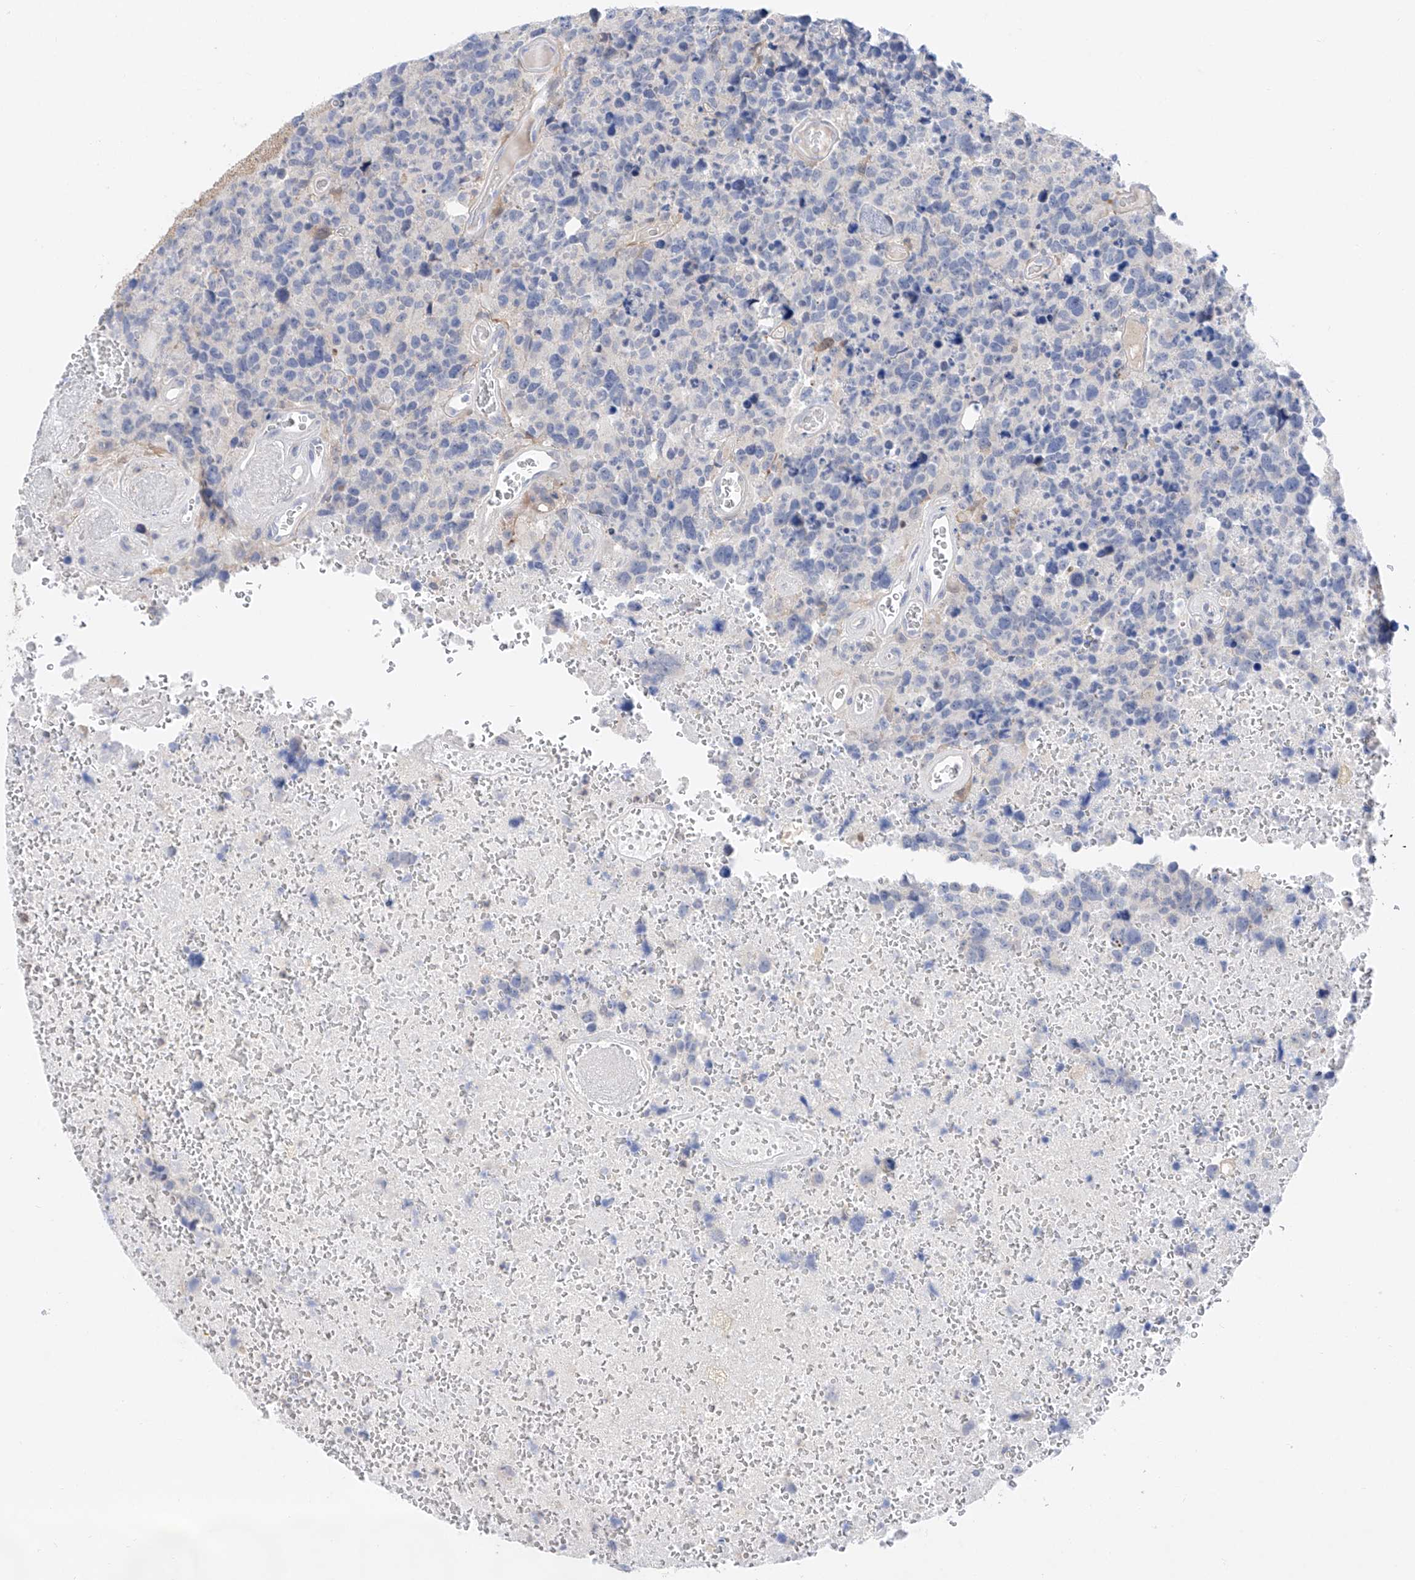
{"staining": {"intensity": "negative", "quantity": "none", "location": "none"}, "tissue": "glioma", "cell_type": "Tumor cells", "image_type": "cancer", "snomed": [{"axis": "morphology", "description": "Glioma, malignant, High grade"}, {"axis": "topography", "description": "Brain"}], "caption": "Immunohistochemical staining of glioma exhibits no significant staining in tumor cells. Brightfield microscopy of IHC stained with DAB (3,3'-diaminobenzidine) (brown) and hematoxylin (blue), captured at high magnification.", "gene": "FUCA2", "patient": {"sex": "male", "age": 69}}